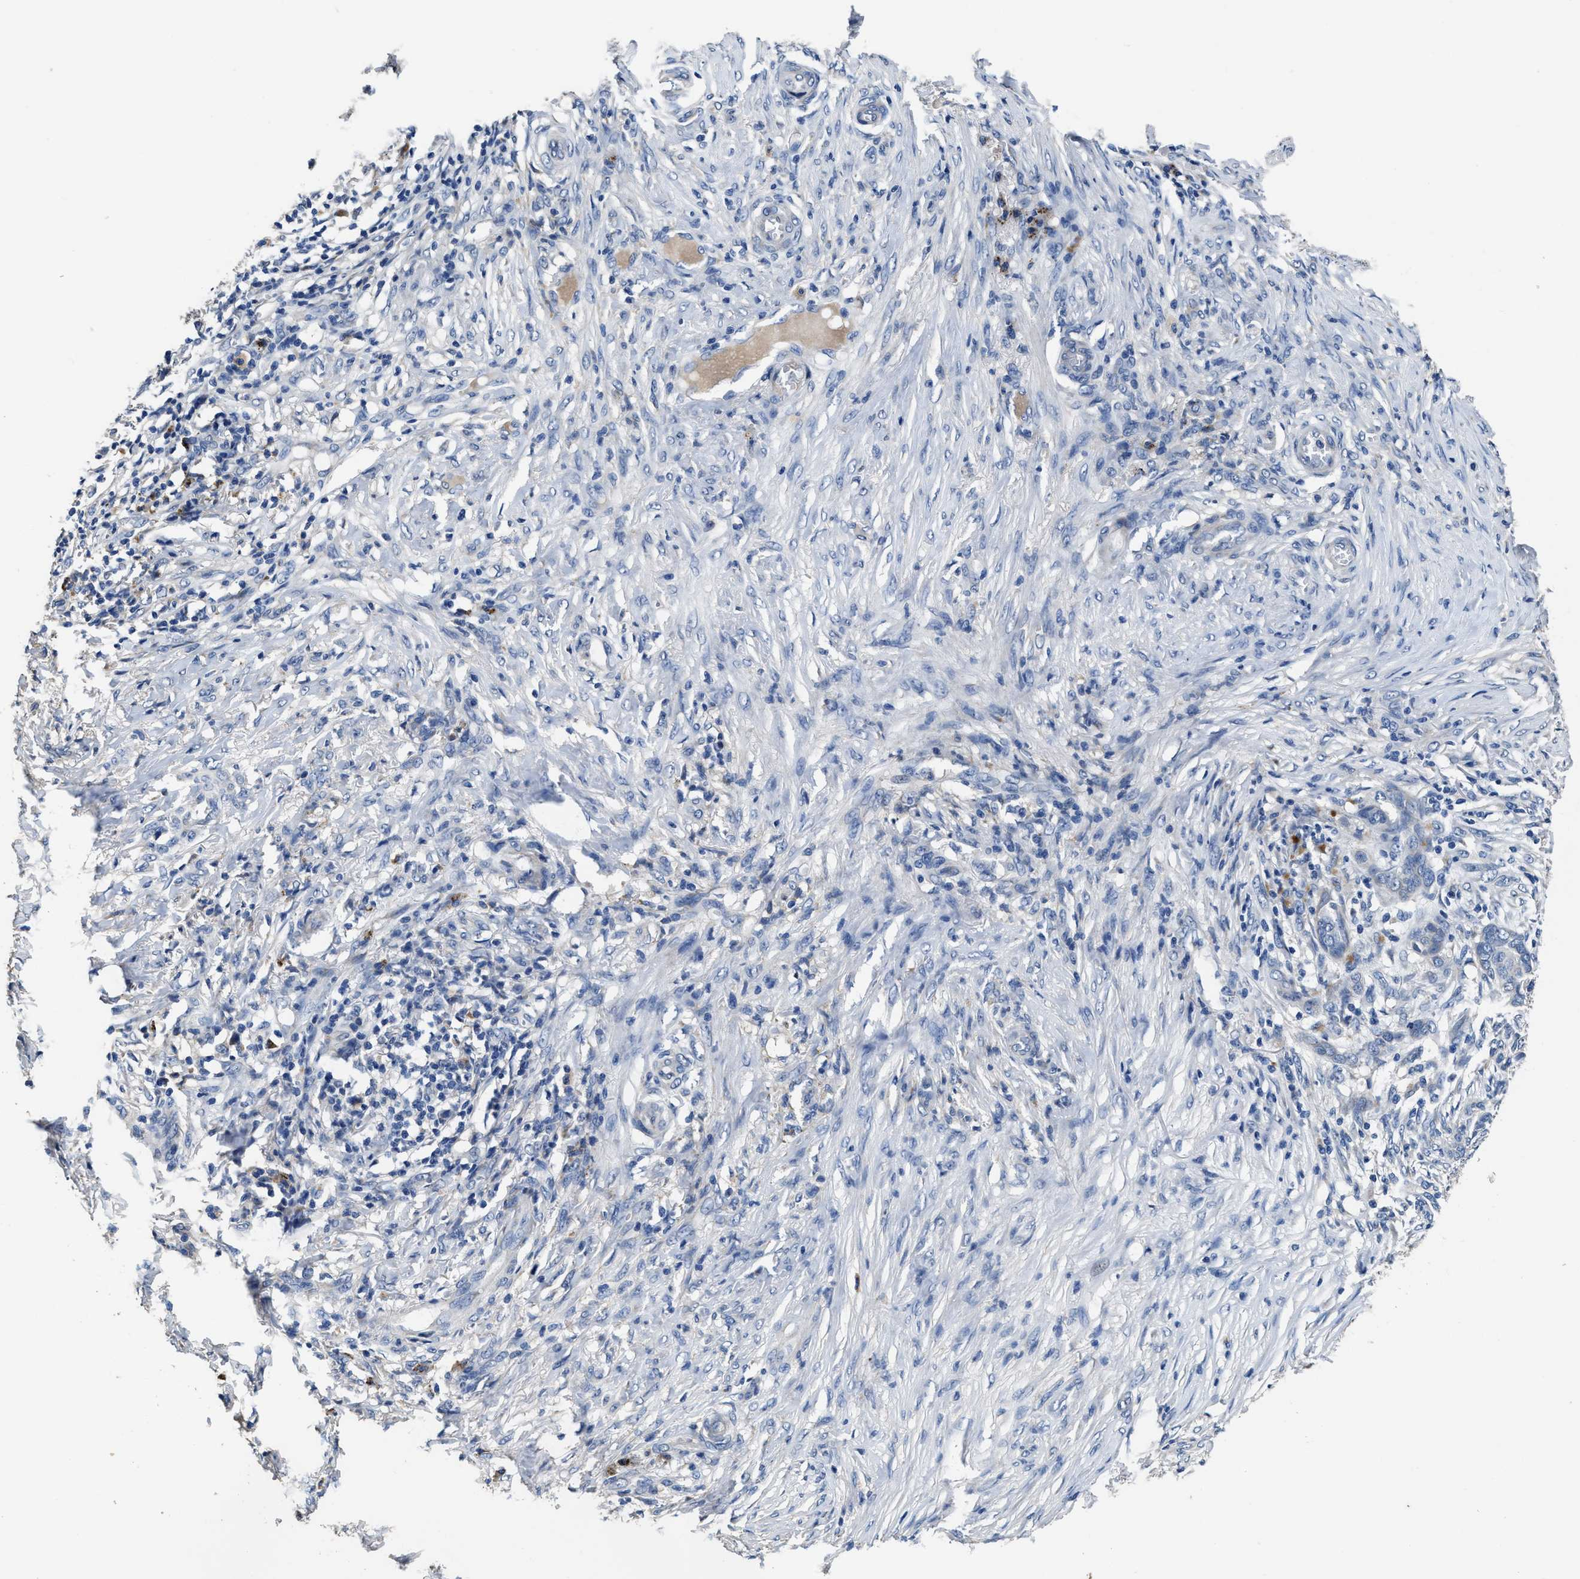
{"staining": {"intensity": "negative", "quantity": "none", "location": "none"}, "tissue": "skin cancer", "cell_type": "Tumor cells", "image_type": "cancer", "snomed": [{"axis": "morphology", "description": "Basal cell carcinoma"}, {"axis": "topography", "description": "Skin"}], "caption": "High power microscopy image of an immunohistochemistry (IHC) histopathology image of skin basal cell carcinoma, revealing no significant positivity in tumor cells.", "gene": "UBR4", "patient": {"sex": "male", "age": 85}}